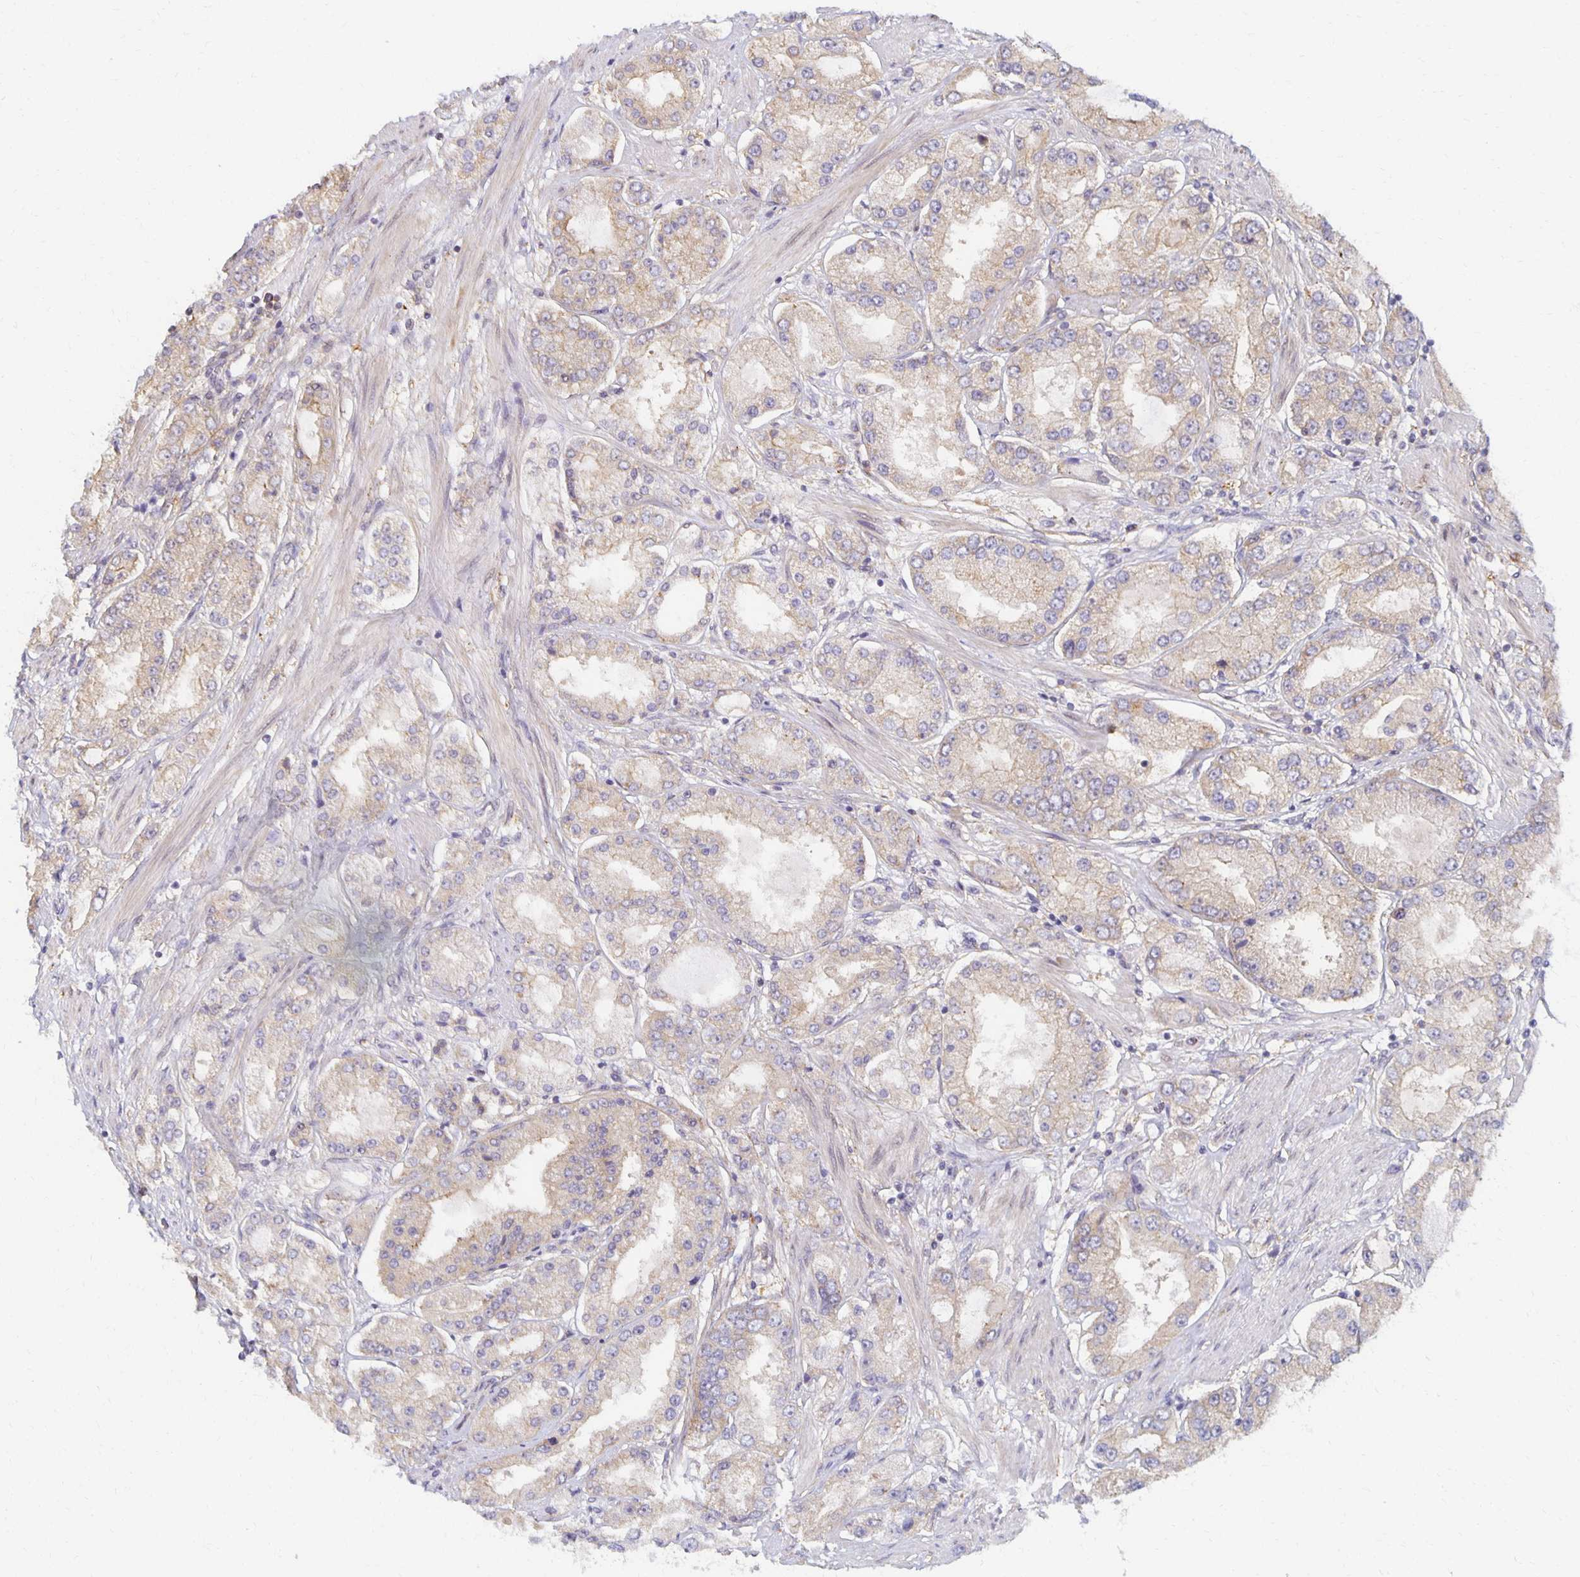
{"staining": {"intensity": "weak", "quantity": "<25%", "location": "cytoplasmic/membranous"}, "tissue": "prostate cancer", "cell_type": "Tumor cells", "image_type": "cancer", "snomed": [{"axis": "morphology", "description": "Adenocarcinoma, High grade"}, {"axis": "topography", "description": "Prostate"}], "caption": "Immunohistochemistry photomicrograph of neoplastic tissue: human prostate adenocarcinoma (high-grade) stained with DAB exhibits no significant protein positivity in tumor cells.", "gene": "SORL1", "patient": {"sex": "male", "age": 69}}